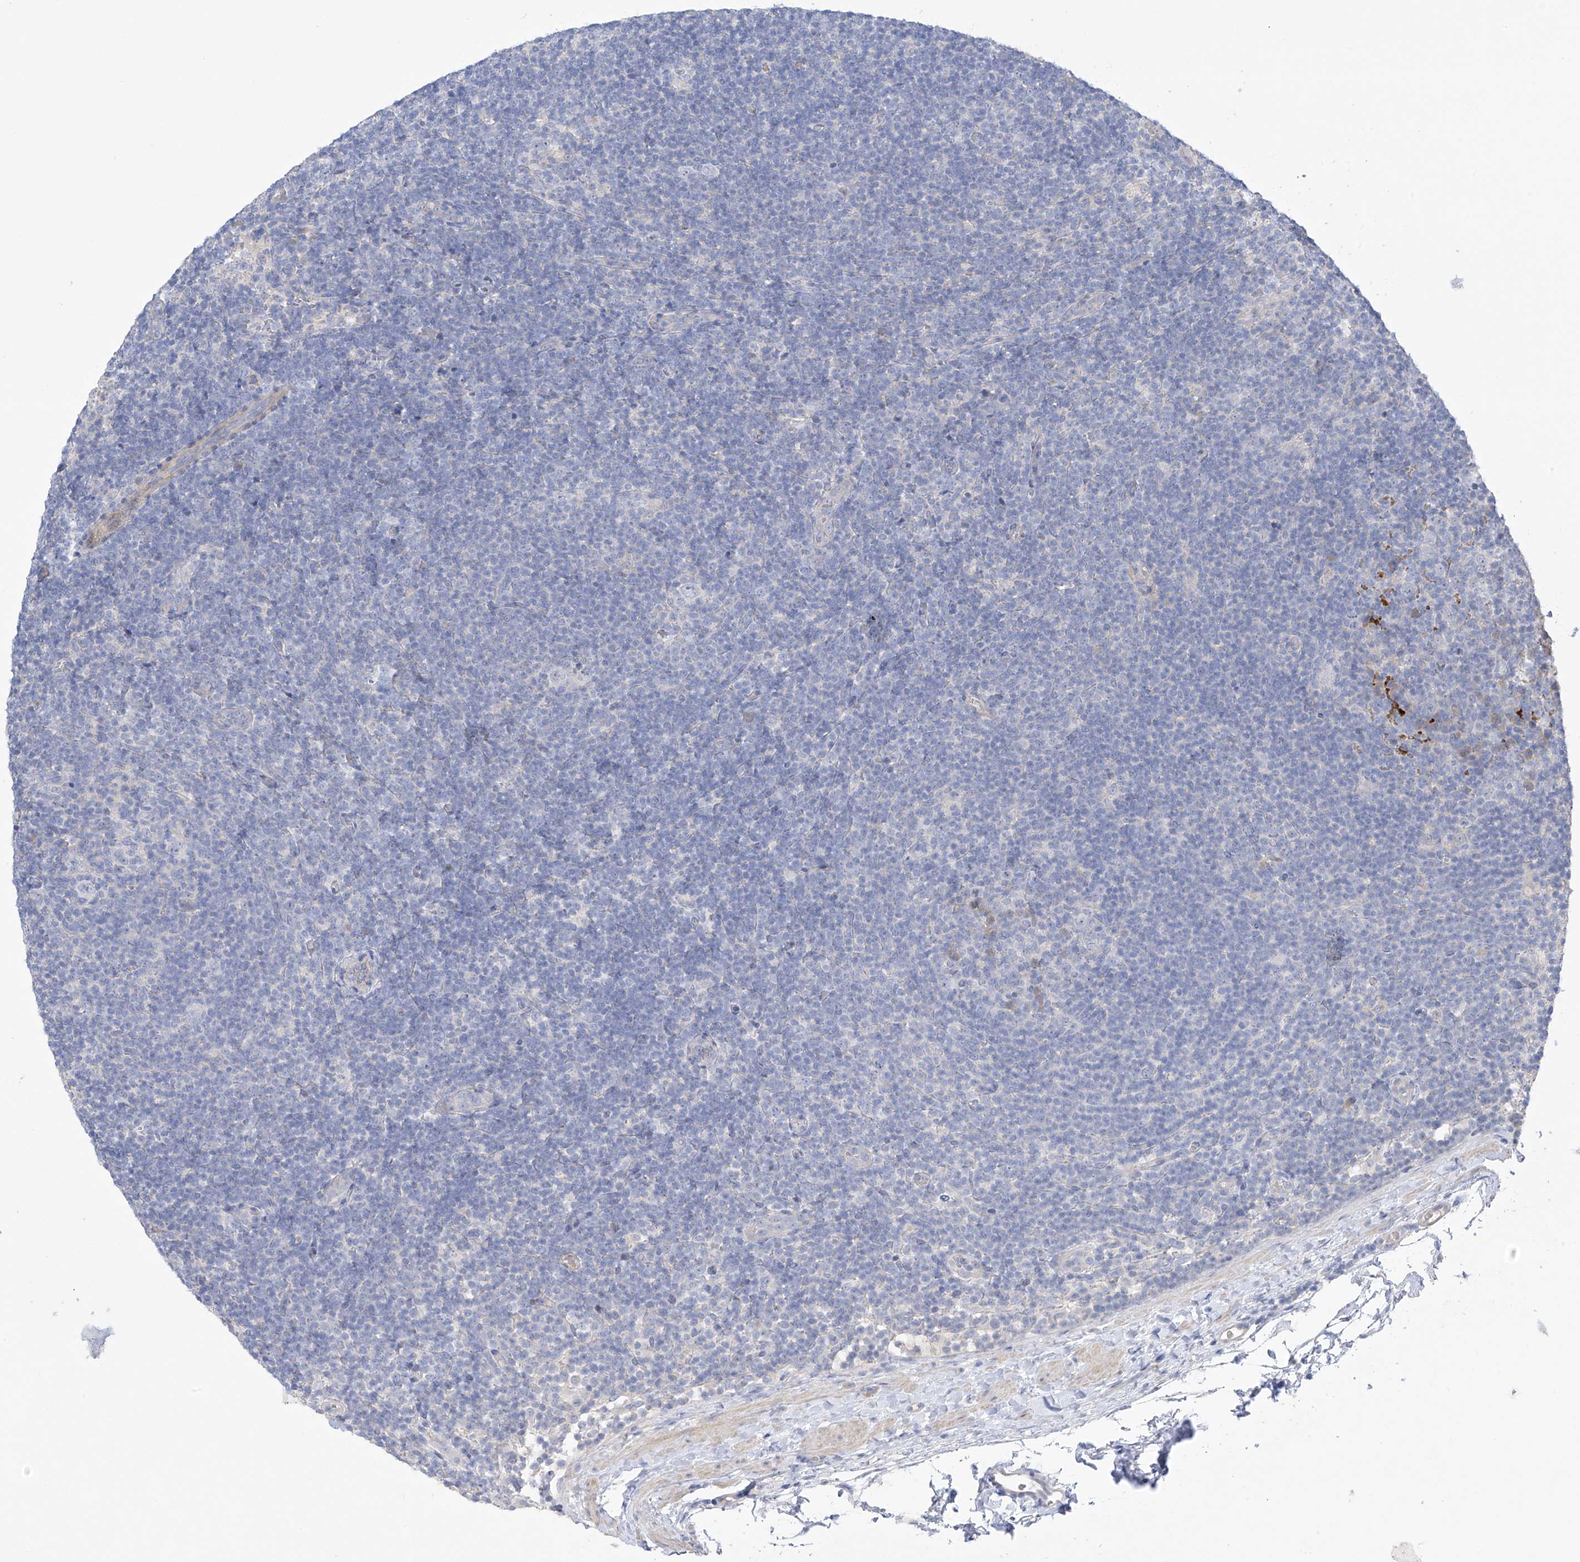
{"staining": {"intensity": "negative", "quantity": "none", "location": "none"}, "tissue": "lymphoma", "cell_type": "Tumor cells", "image_type": "cancer", "snomed": [{"axis": "morphology", "description": "Hodgkin's disease, NOS"}, {"axis": "topography", "description": "Lymph node"}], "caption": "Tumor cells show no significant protein expression in lymphoma.", "gene": "PRSS12", "patient": {"sex": "female", "age": 57}}